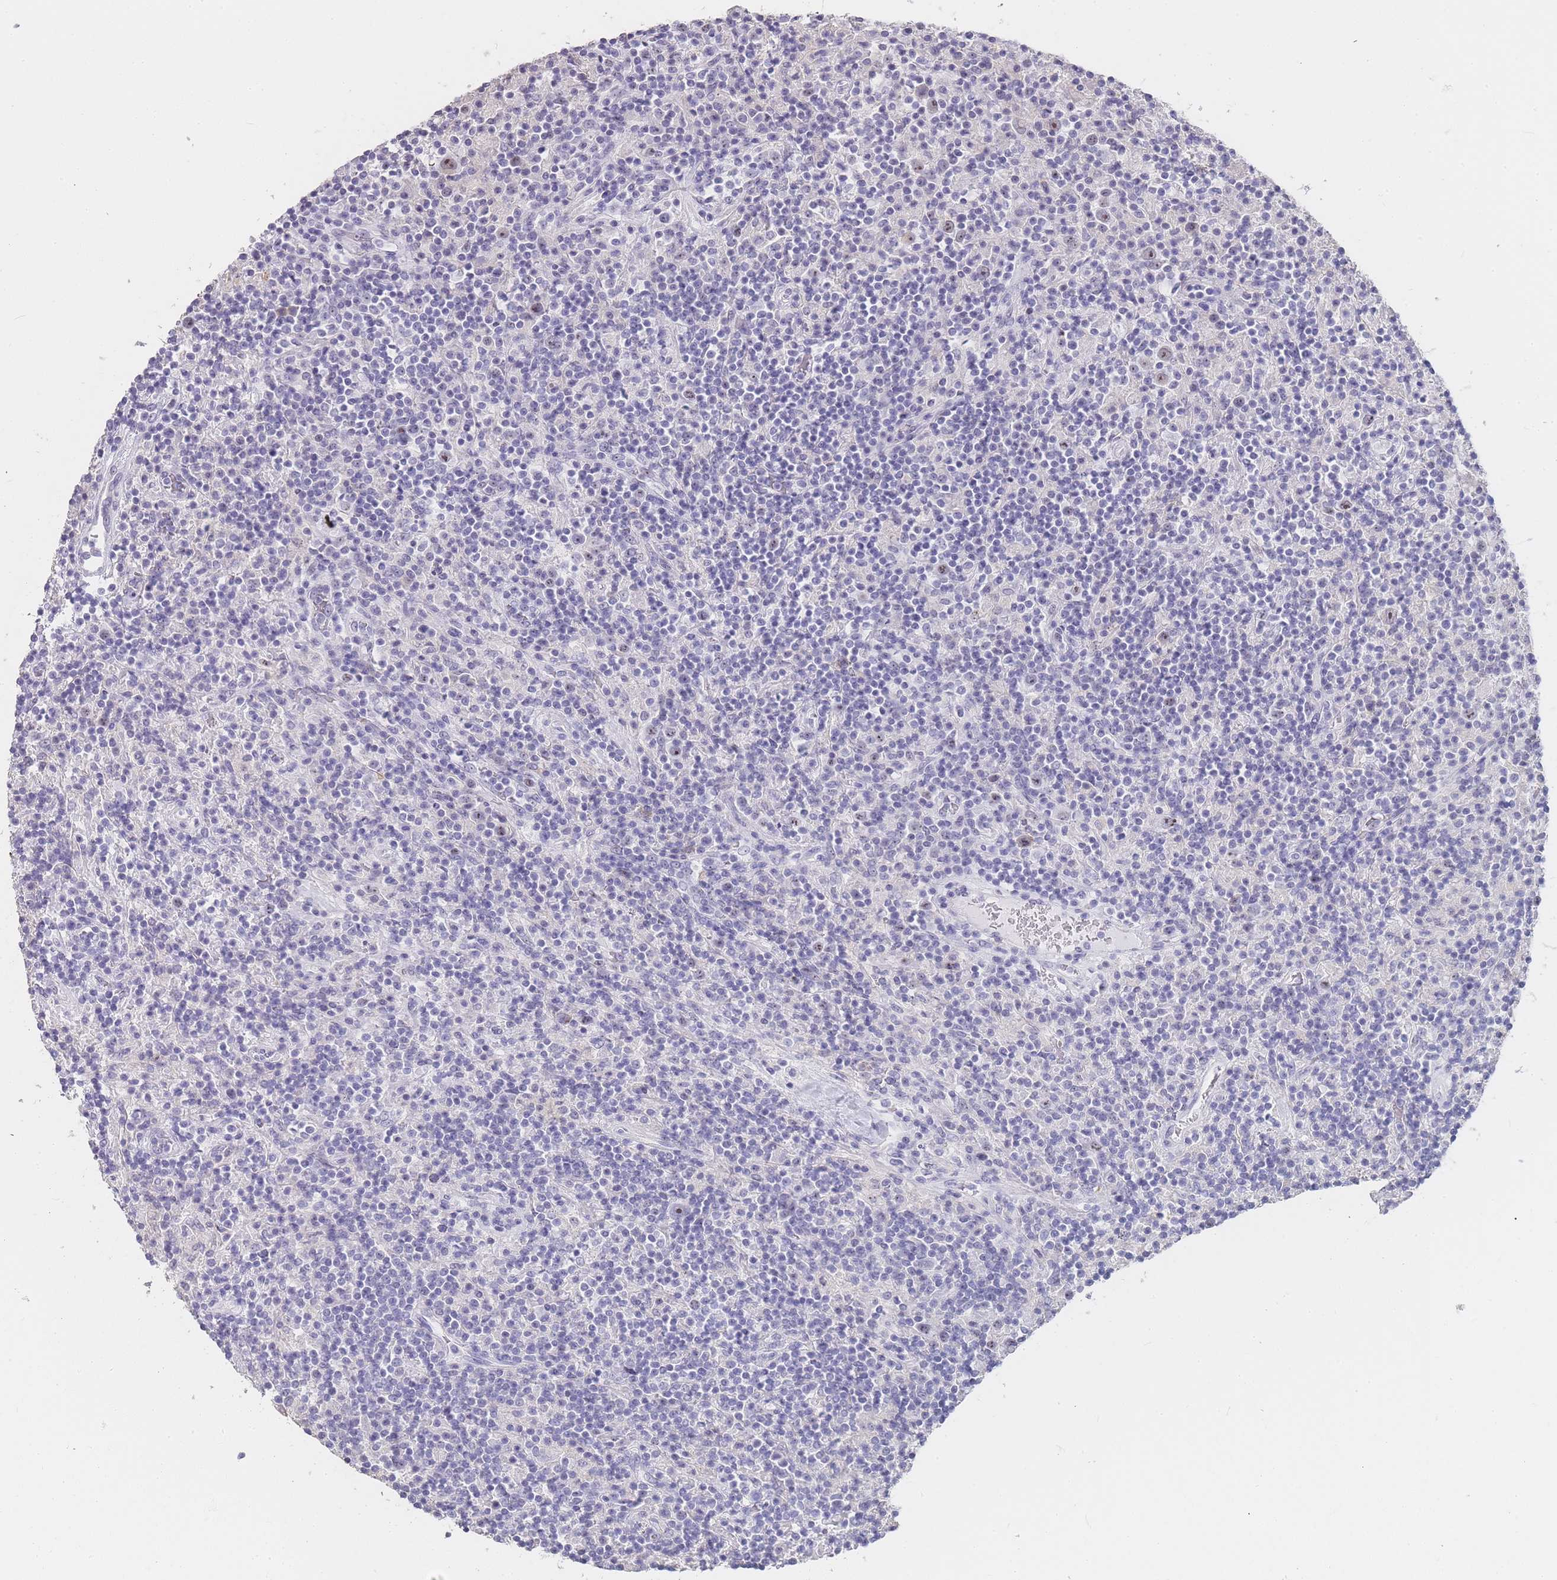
{"staining": {"intensity": "negative", "quantity": "none", "location": "none"}, "tissue": "lymphoma", "cell_type": "Tumor cells", "image_type": "cancer", "snomed": [{"axis": "morphology", "description": "Hodgkin's disease, NOS"}, {"axis": "topography", "description": "Lymph node"}], "caption": "Immunohistochemistry micrograph of human Hodgkin's disease stained for a protein (brown), which demonstrates no expression in tumor cells.", "gene": "NOP14", "patient": {"sex": "male", "age": 70}}